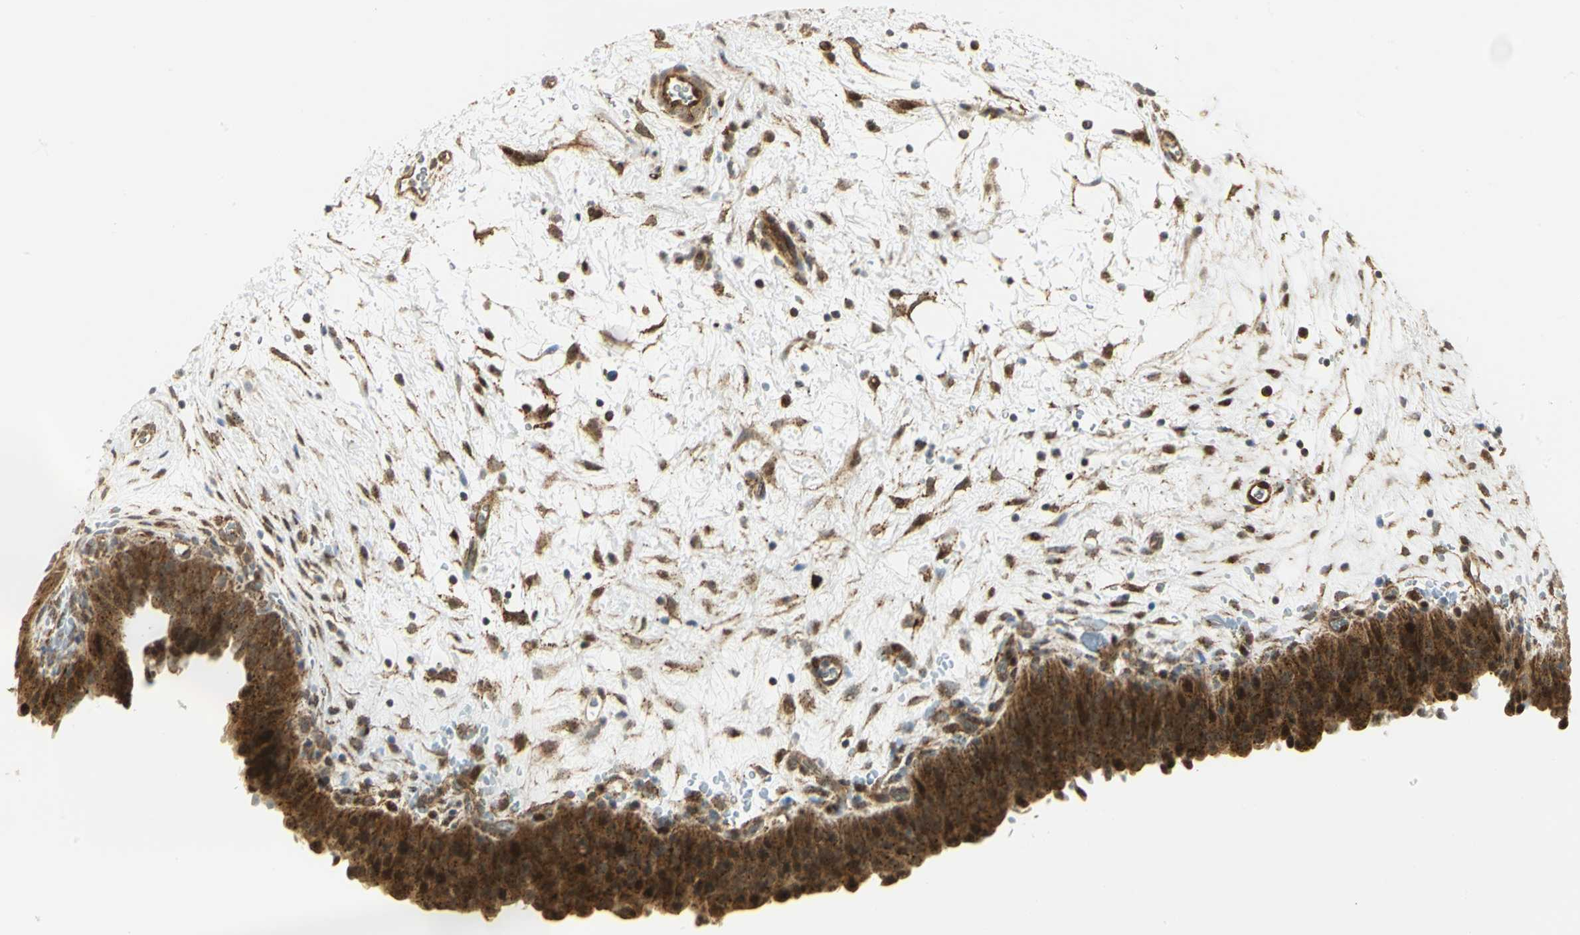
{"staining": {"intensity": "strong", "quantity": ">75%", "location": "cytoplasmic/membranous,nuclear"}, "tissue": "urinary bladder", "cell_type": "Urothelial cells", "image_type": "normal", "snomed": [{"axis": "morphology", "description": "Normal tissue, NOS"}, {"axis": "morphology", "description": "Dysplasia, NOS"}, {"axis": "topography", "description": "Urinary bladder"}], "caption": "Urinary bladder stained for a protein demonstrates strong cytoplasmic/membranous,nuclear positivity in urothelial cells.", "gene": "EEA1", "patient": {"sex": "male", "age": 35}}